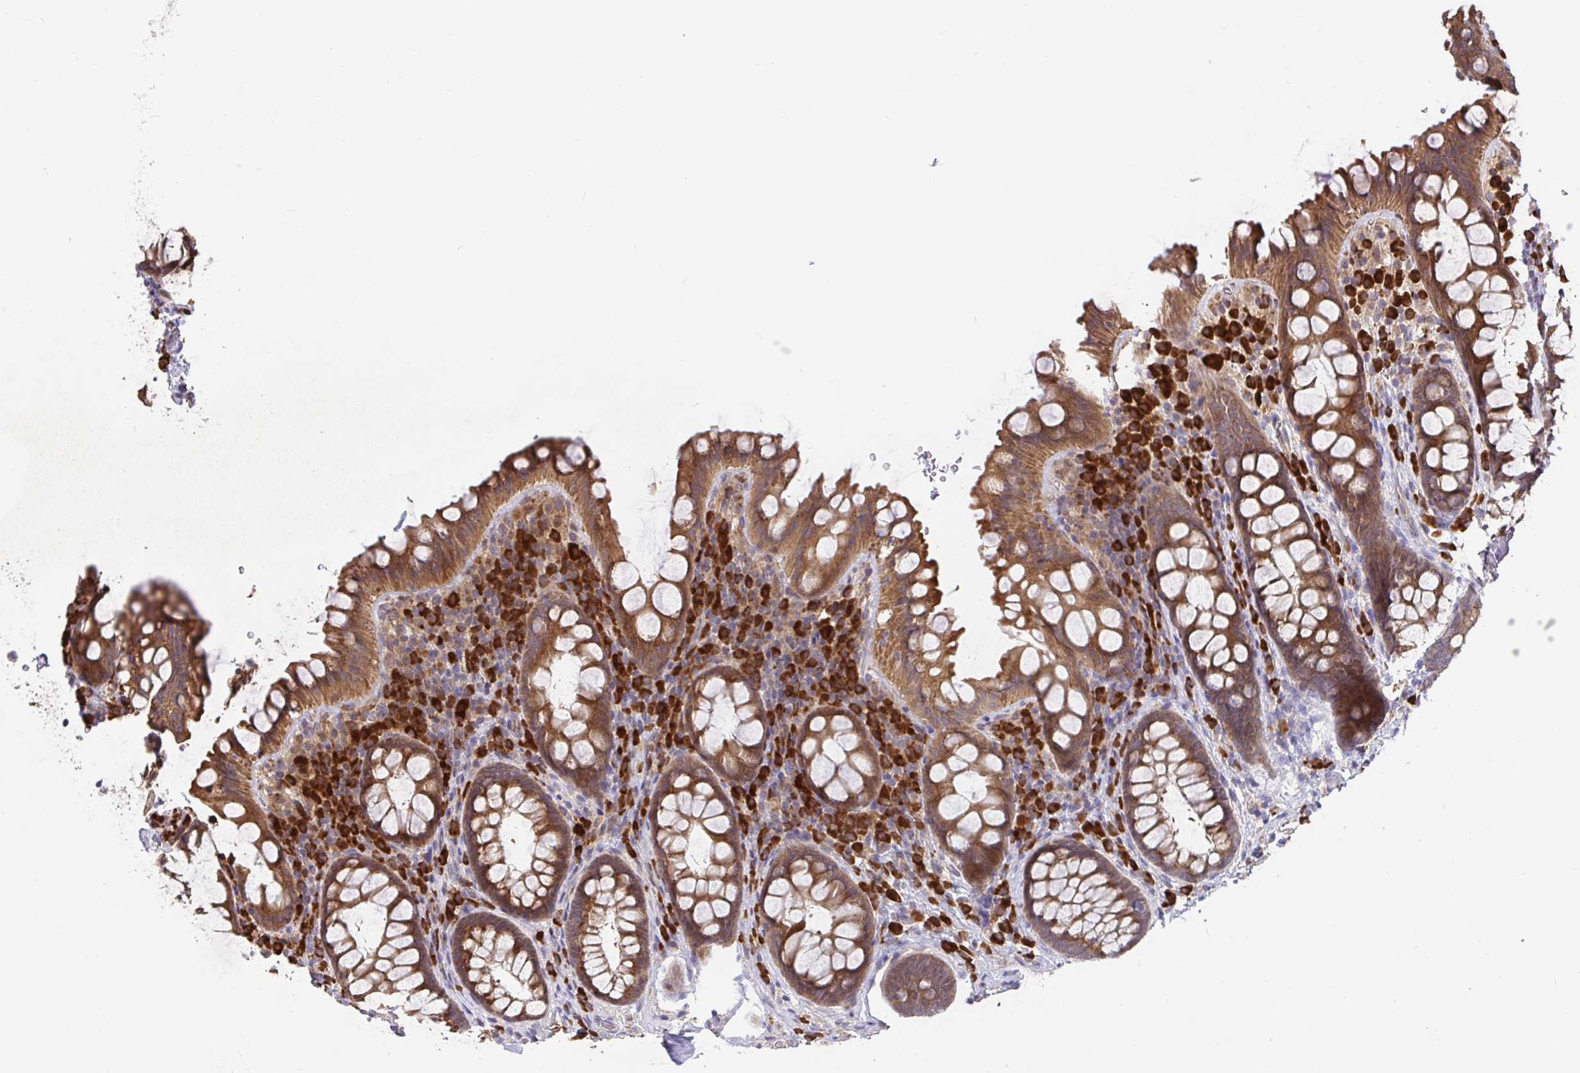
{"staining": {"intensity": "moderate", "quantity": ">75%", "location": "cytoplasmic/membranous"}, "tissue": "rectum", "cell_type": "Glandular cells", "image_type": "normal", "snomed": [{"axis": "morphology", "description": "Normal tissue, NOS"}, {"axis": "topography", "description": "Rectum"}, {"axis": "topography", "description": "Peripheral nerve tissue"}], "caption": "Rectum stained with DAB (3,3'-diaminobenzidine) immunohistochemistry (IHC) reveals medium levels of moderate cytoplasmic/membranous positivity in approximately >75% of glandular cells. (DAB IHC, brown staining for protein, blue staining for nuclei).", "gene": "ELP1", "patient": {"sex": "female", "age": 69}}